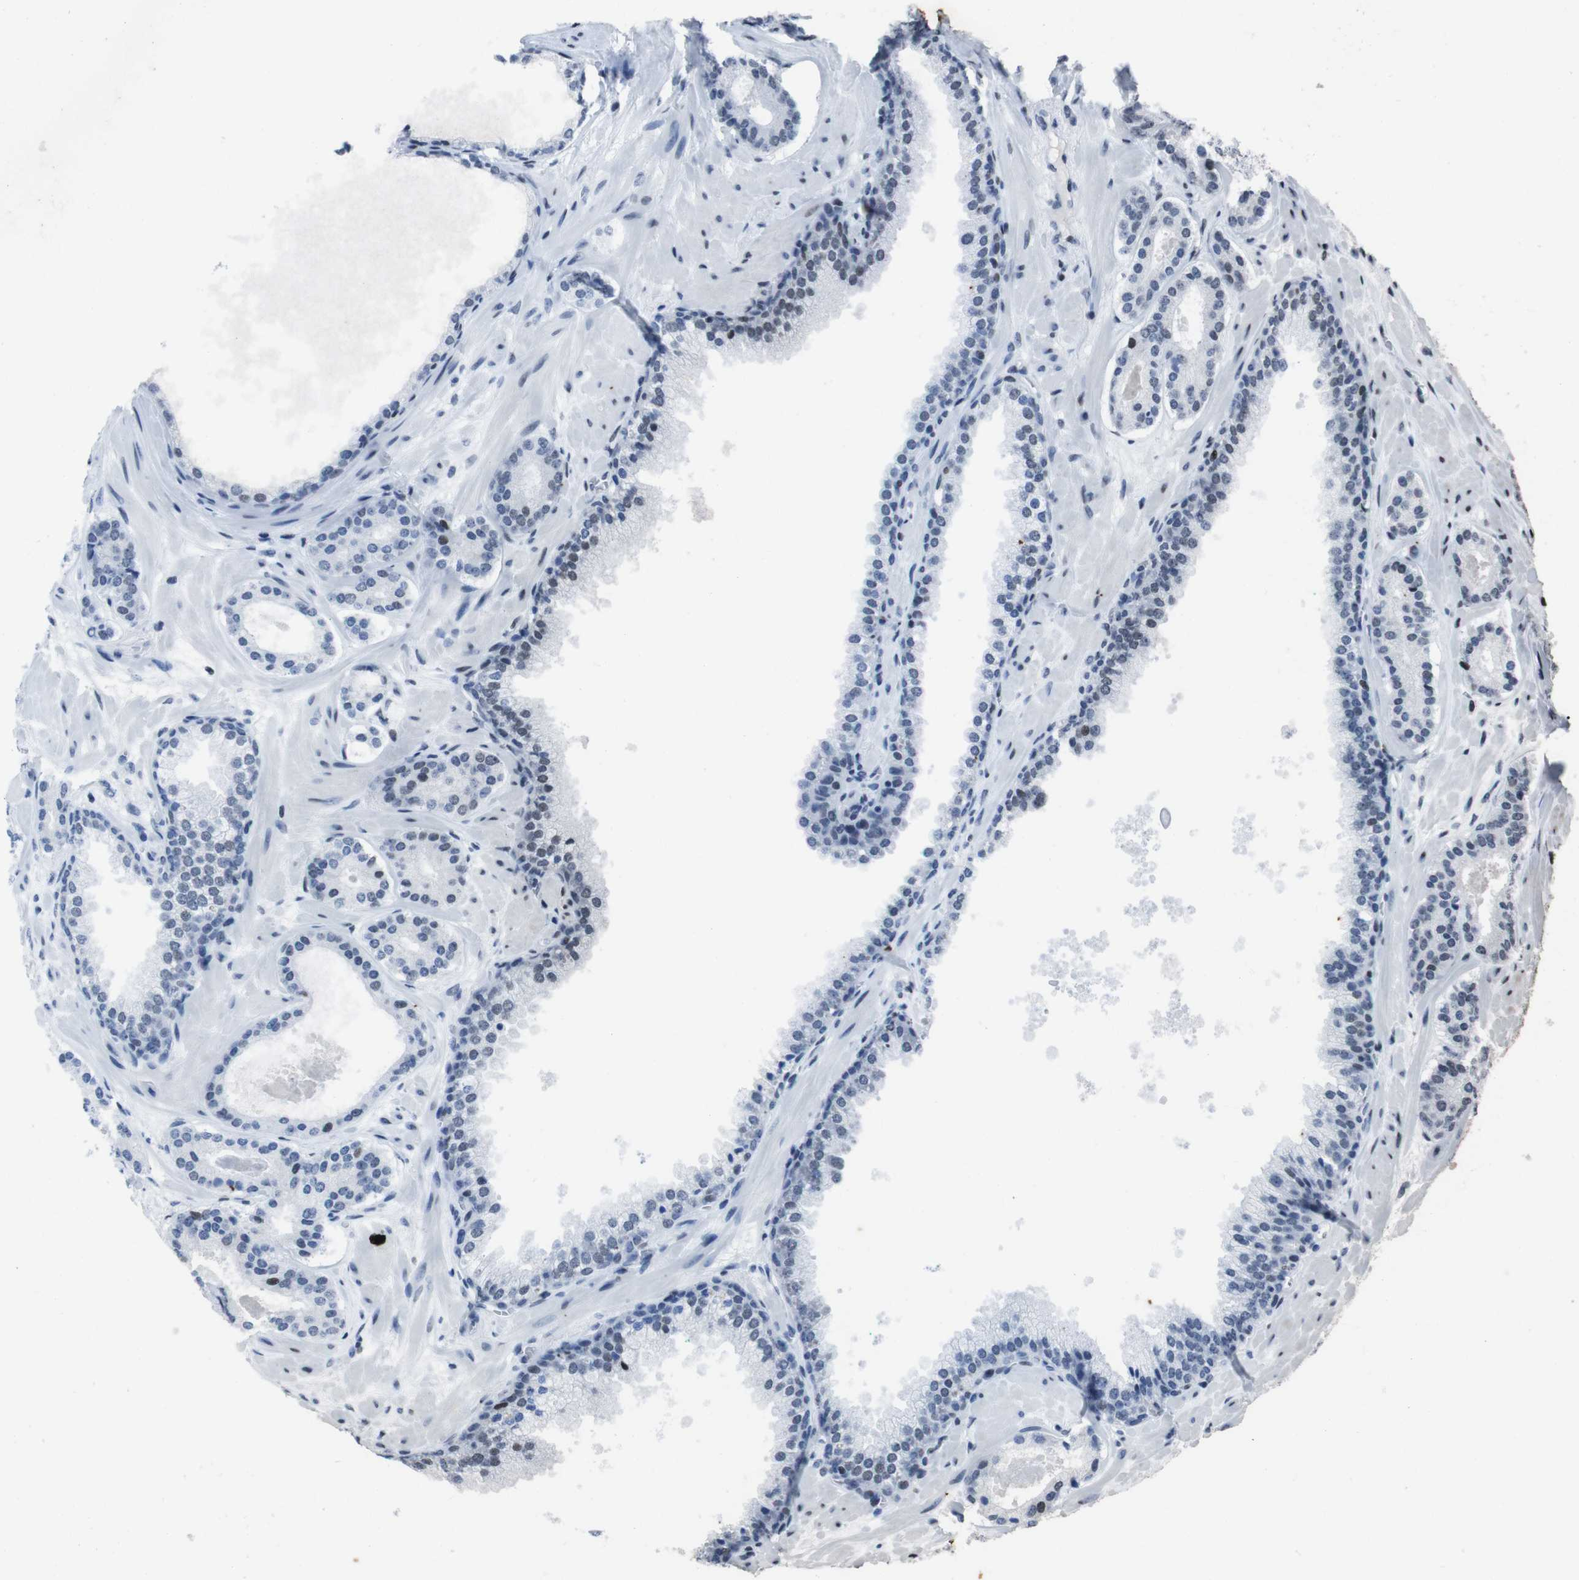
{"staining": {"intensity": "negative", "quantity": "none", "location": "none"}, "tissue": "prostate cancer", "cell_type": "Tumor cells", "image_type": "cancer", "snomed": [{"axis": "morphology", "description": "Adenocarcinoma, Low grade"}, {"axis": "topography", "description": "Prostate"}], "caption": "Protein analysis of prostate low-grade adenocarcinoma reveals no significant positivity in tumor cells. The staining is performed using DAB (3,3'-diaminobenzidine) brown chromogen with nuclei counter-stained in using hematoxylin.", "gene": "PIP4P2", "patient": {"sex": "male", "age": 63}}